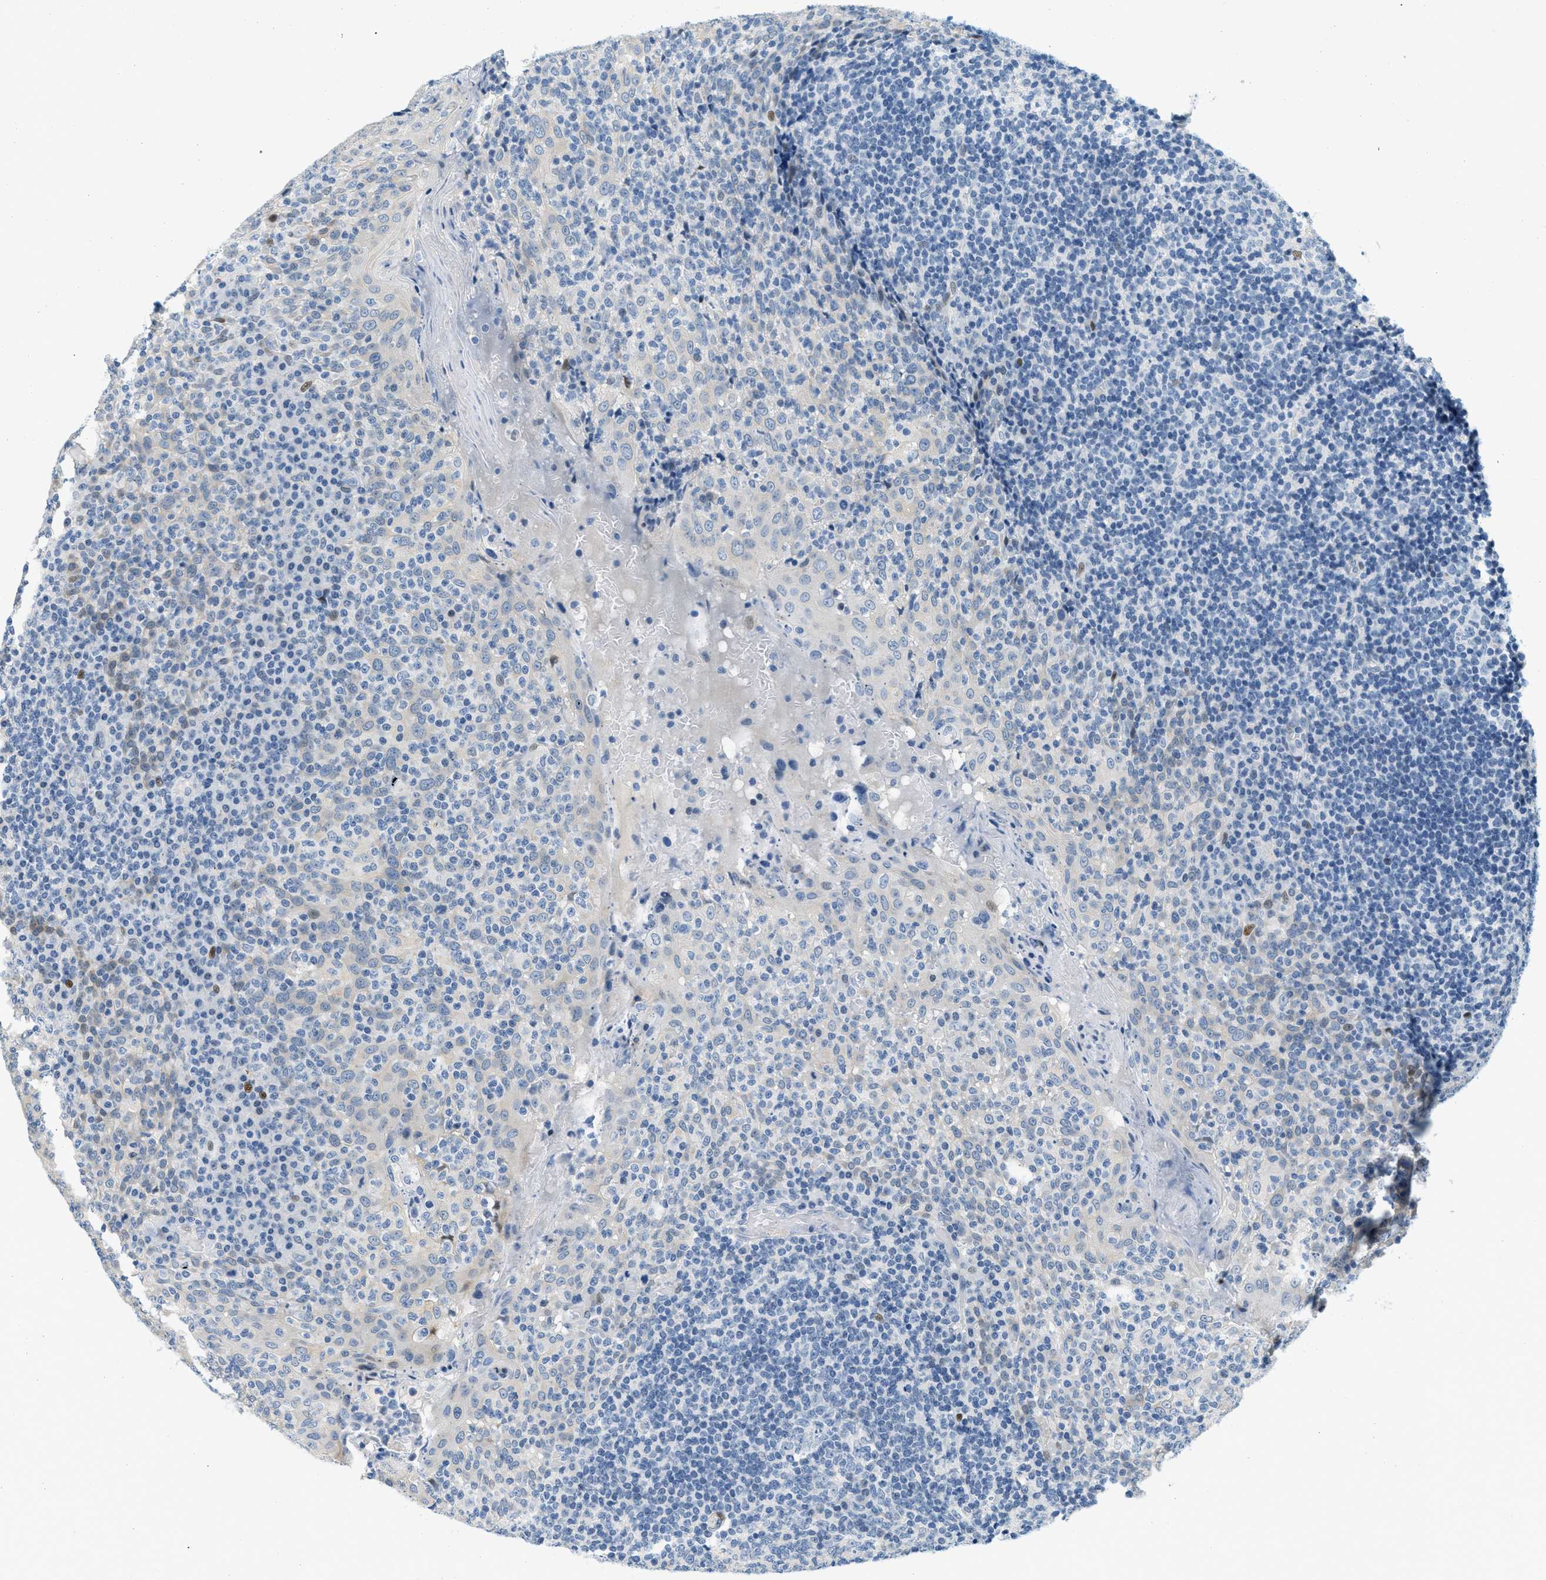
{"staining": {"intensity": "negative", "quantity": "none", "location": "none"}, "tissue": "tonsil", "cell_type": "Germinal center cells", "image_type": "normal", "snomed": [{"axis": "morphology", "description": "Normal tissue, NOS"}, {"axis": "topography", "description": "Tonsil"}], "caption": "Immunohistochemistry (IHC) photomicrograph of benign human tonsil stained for a protein (brown), which demonstrates no staining in germinal center cells.", "gene": "CYP4X1", "patient": {"sex": "female", "age": 19}}